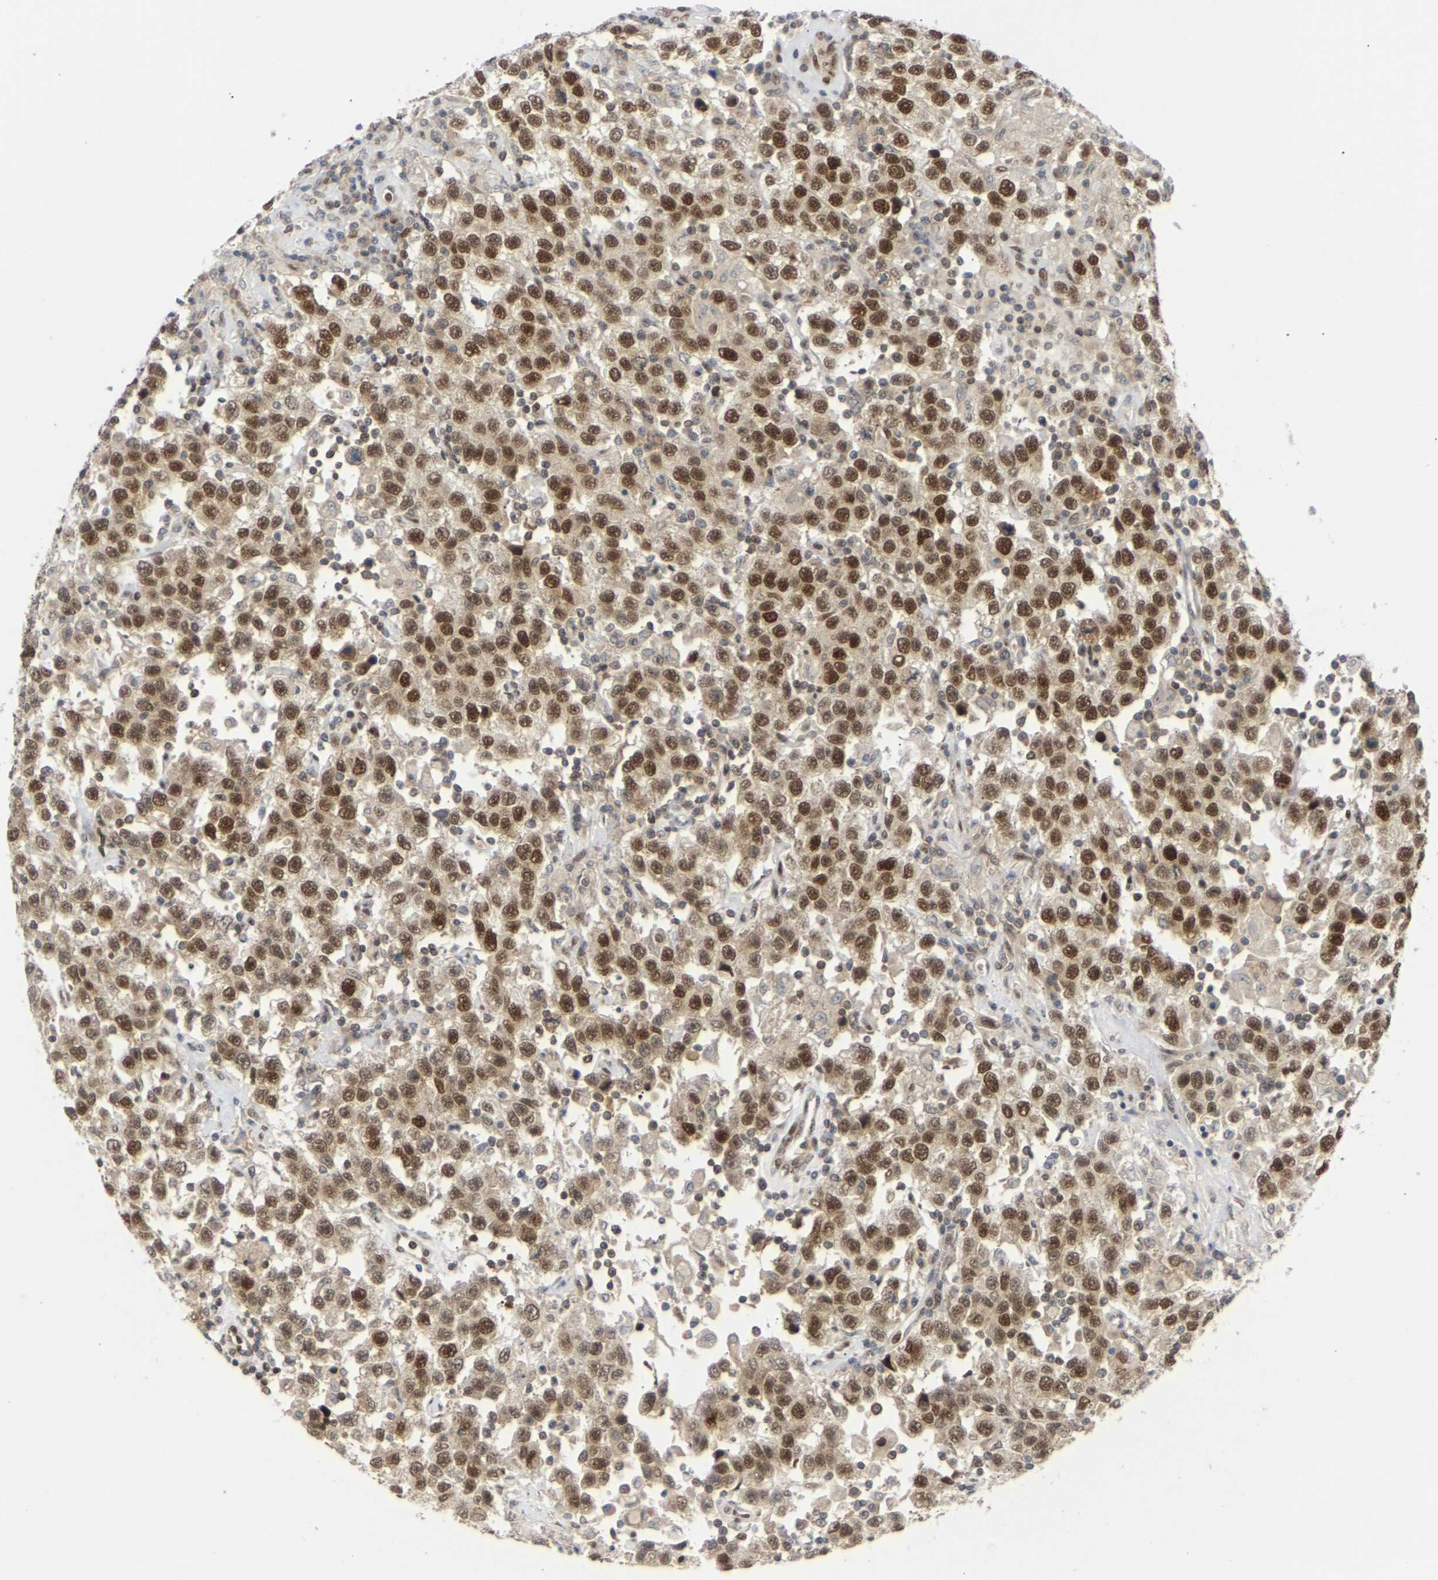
{"staining": {"intensity": "strong", "quantity": ">75%", "location": "nuclear"}, "tissue": "testis cancer", "cell_type": "Tumor cells", "image_type": "cancer", "snomed": [{"axis": "morphology", "description": "Seminoma, NOS"}, {"axis": "topography", "description": "Testis"}], "caption": "A brown stain highlights strong nuclear positivity of a protein in testis seminoma tumor cells.", "gene": "SSBP2", "patient": {"sex": "male", "age": 41}}